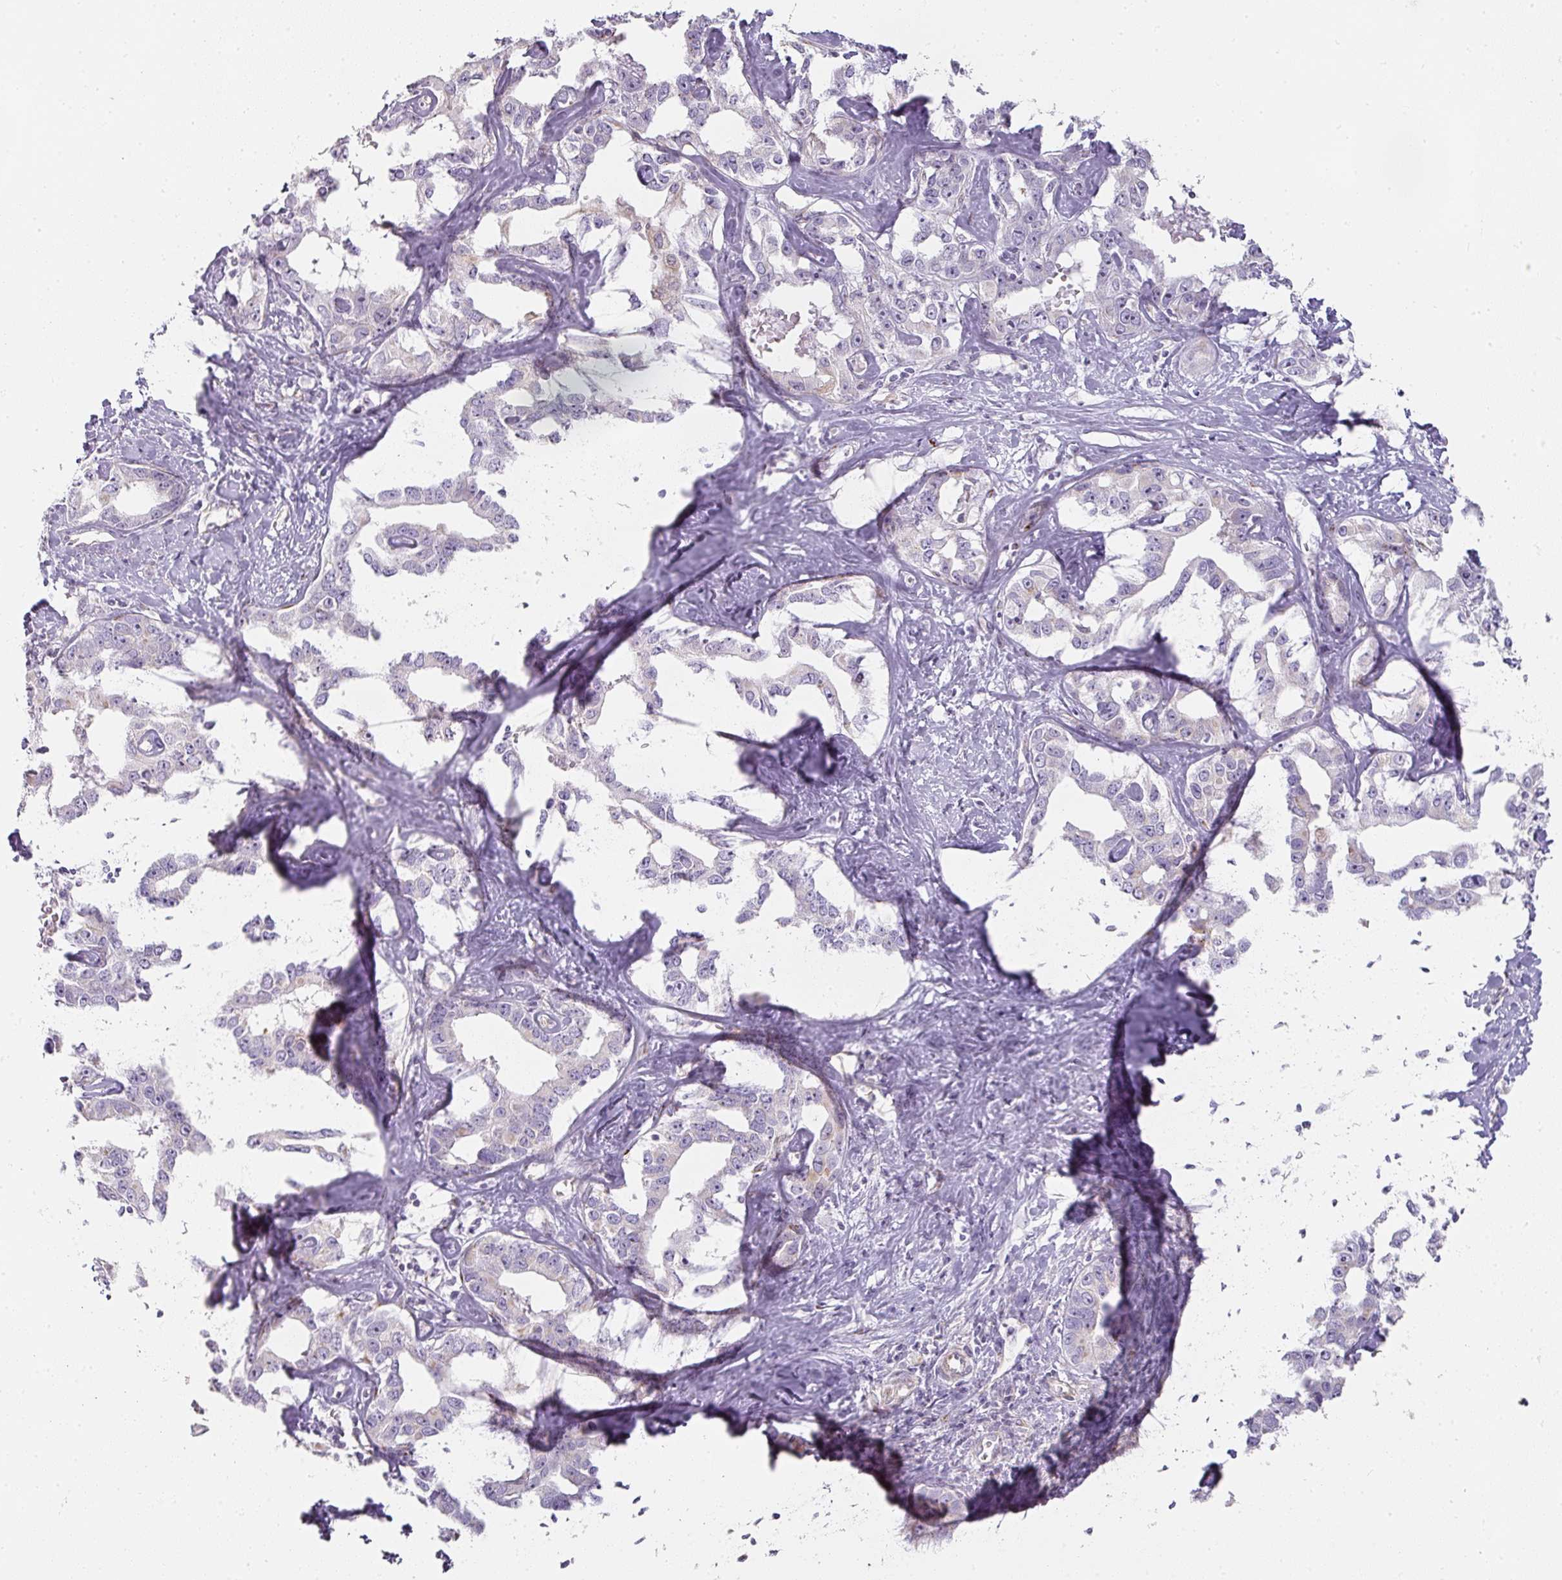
{"staining": {"intensity": "negative", "quantity": "none", "location": "none"}, "tissue": "liver cancer", "cell_type": "Tumor cells", "image_type": "cancer", "snomed": [{"axis": "morphology", "description": "Cholangiocarcinoma"}, {"axis": "topography", "description": "Liver"}], "caption": "The immunohistochemistry (IHC) image has no significant positivity in tumor cells of cholangiocarcinoma (liver) tissue.", "gene": "ATP8B2", "patient": {"sex": "male", "age": 59}}